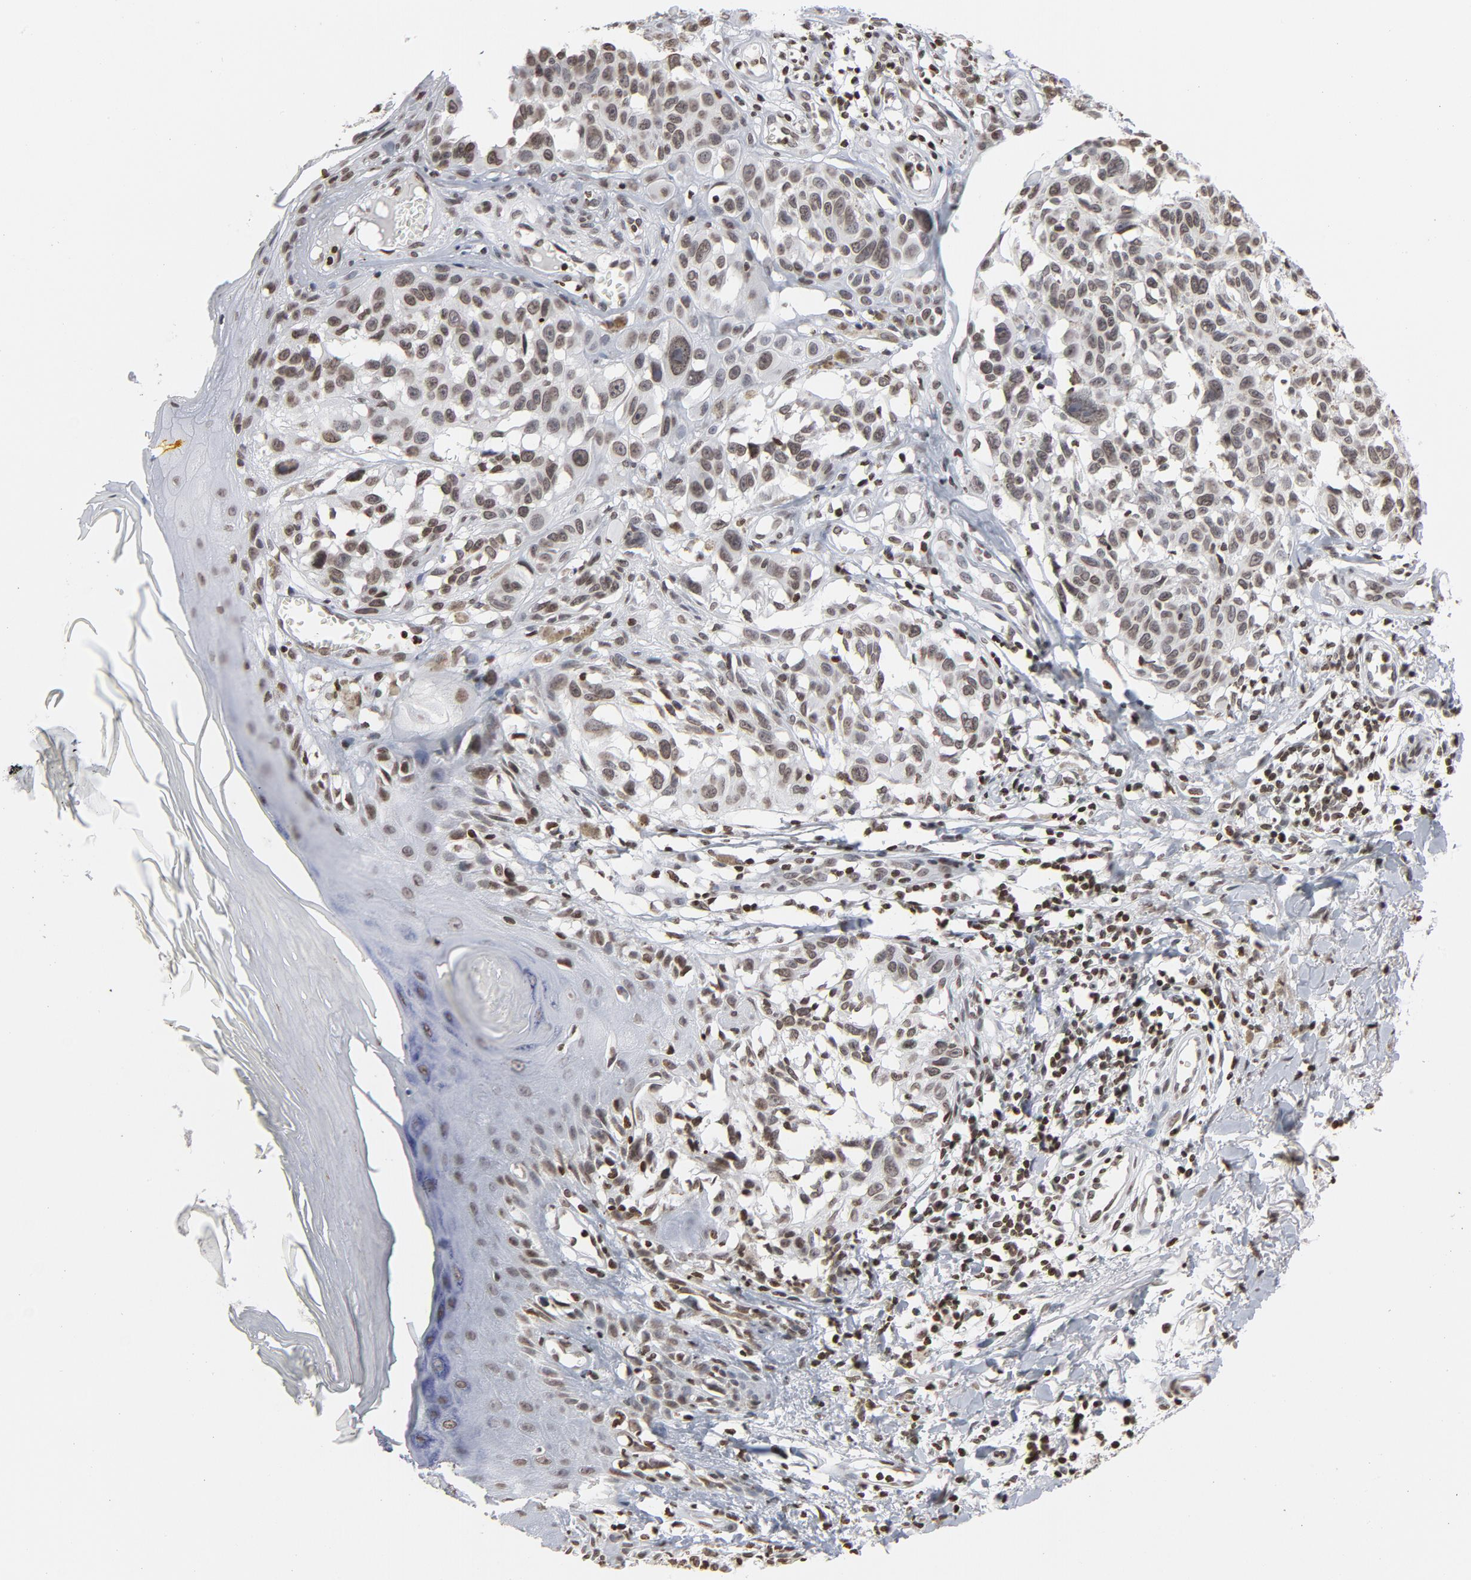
{"staining": {"intensity": "weak", "quantity": ">75%", "location": "nuclear"}, "tissue": "melanoma", "cell_type": "Tumor cells", "image_type": "cancer", "snomed": [{"axis": "morphology", "description": "Malignant melanoma, NOS"}, {"axis": "topography", "description": "Skin"}], "caption": "Immunohistochemical staining of melanoma reveals low levels of weak nuclear protein positivity in approximately >75% of tumor cells. (brown staining indicates protein expression, while blue staining denotes nuclei).", "gene": "H2AC12", "patient": {"sex": "female", "age": 77}}